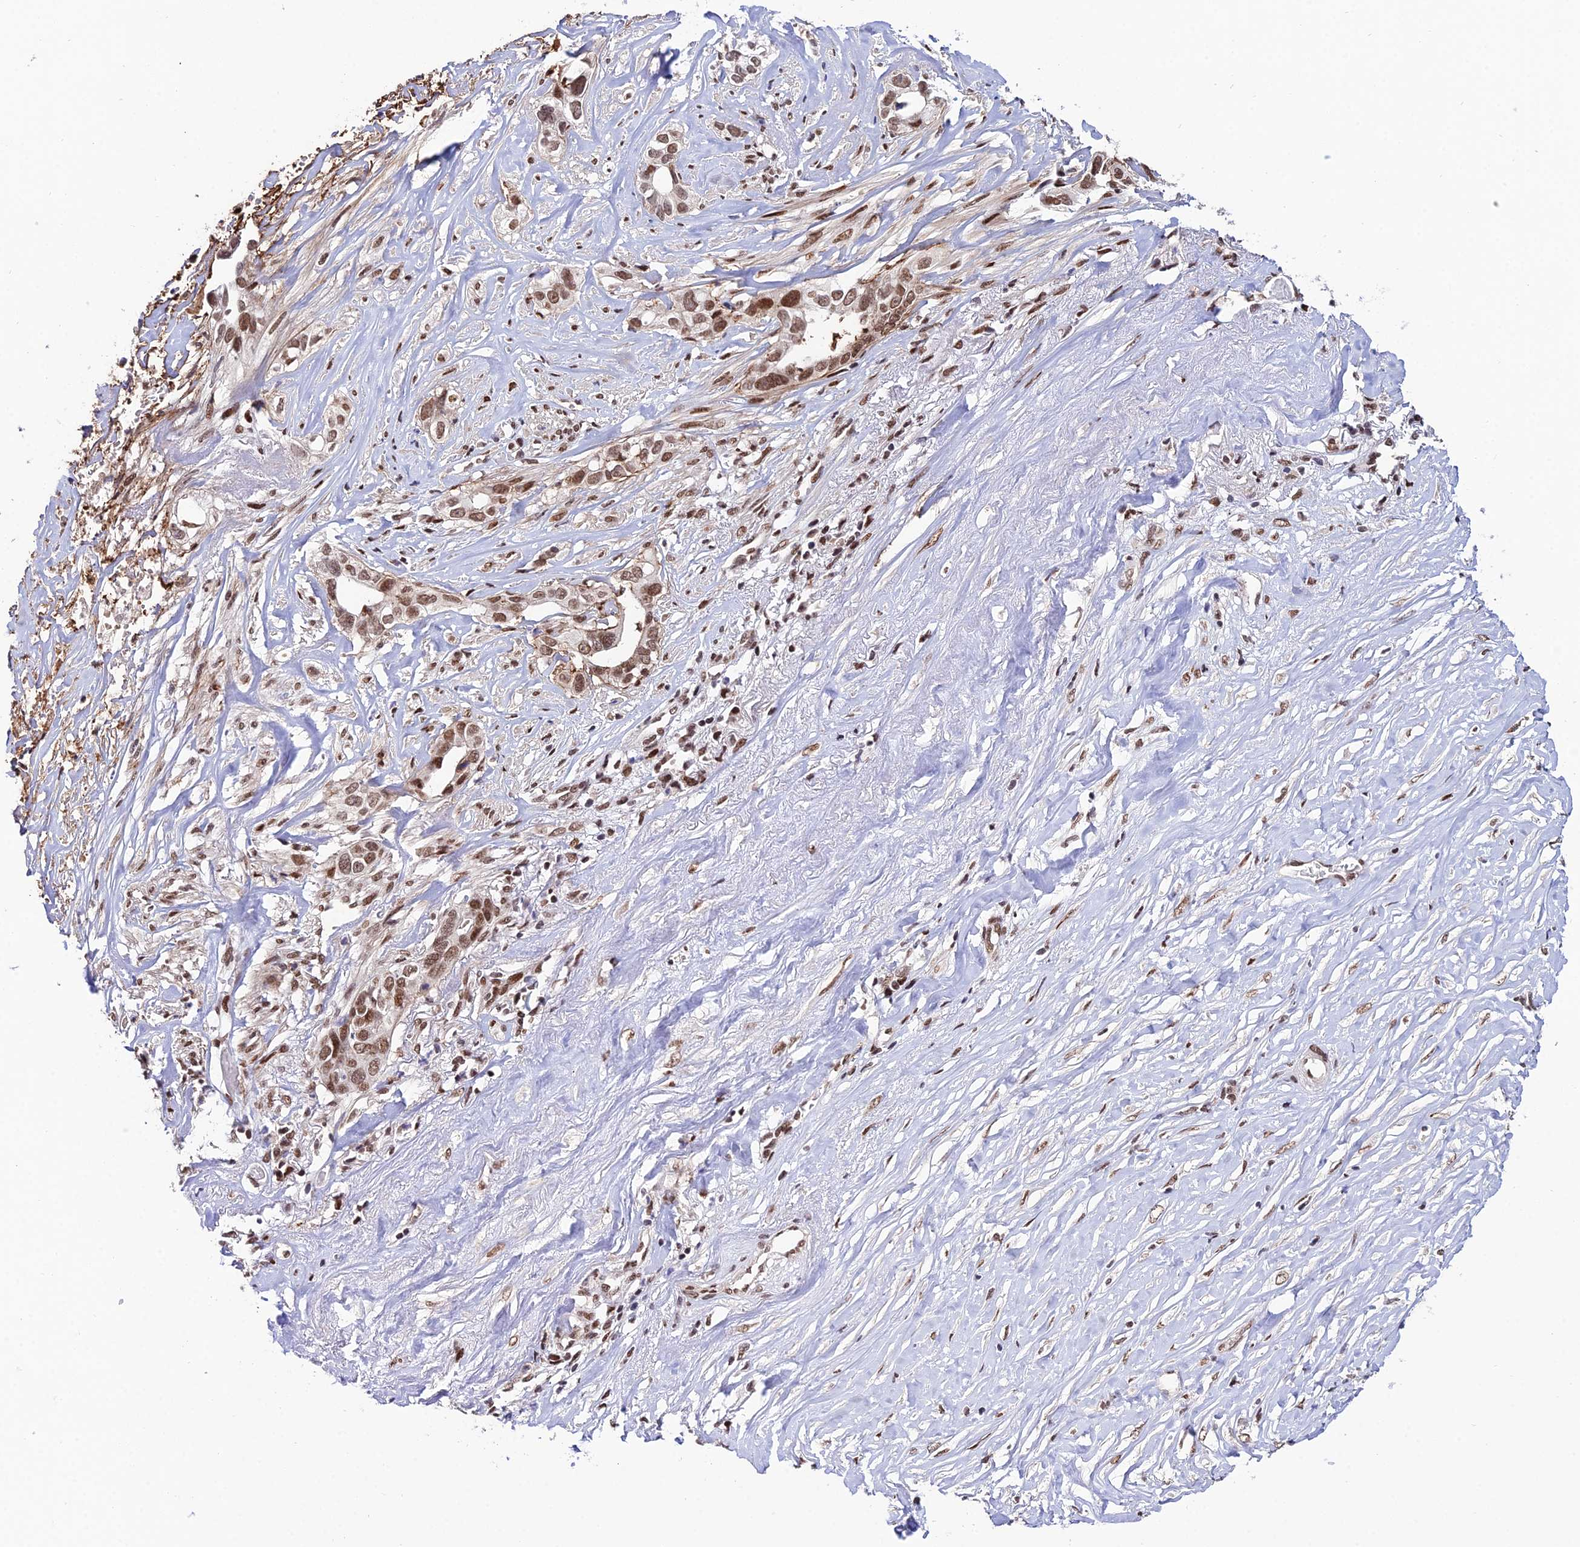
{"staining": {"intensity": "moderate", "quantity": ">75%", "location": "nuclear"}, "tissue": "liver cancer", "cell_type": "Tumor cells", "image_type": "cancer", "snomed": [{"axis": "morphology", "description": "Cholangiocarcinoma"}, {"axis": "topography", "description": "Liver"}], "caption": "A micrograph showing moderate nuclear staining in approximately >75% of tumor cells in liver cancer (cholangiocarcinoma), as visualized by brown immunohistochemical staining.", "gene": "SYT15", "patient": {"sex": "female", "age": 79}}